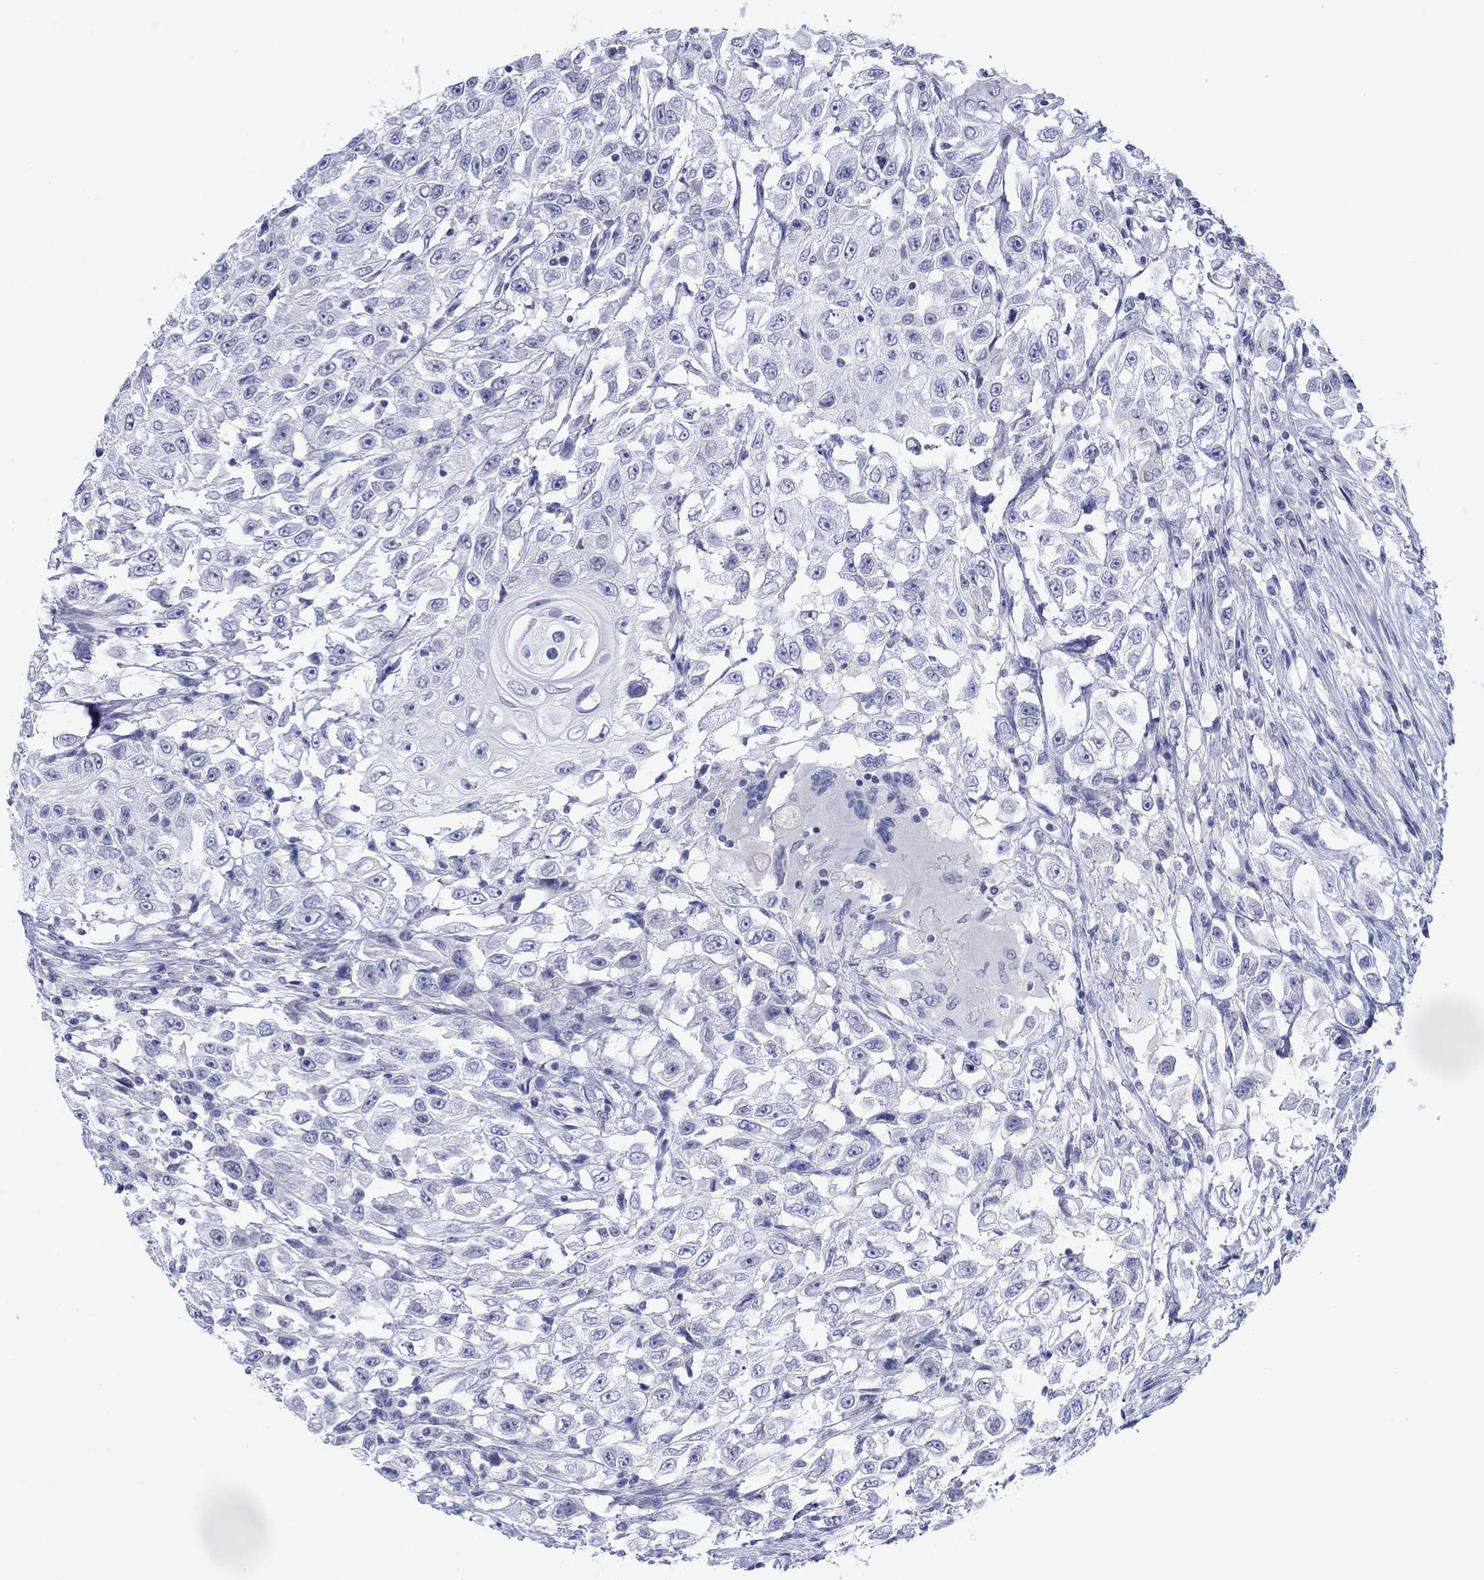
{"staining": {"intensity": "negative", "quantity": "none", "location": "none"}, "tissue": "urothelial cancer", "cell_type": "Tumor cells", "image_type": "cancer", "snomed": [{"axis": "morphology", "description": "Urothelial carcinoma, High grade"}, {"axis": "topography", "description": "Urinary bladder"}], "caption": "This is an IHC photomicrograph of human urothelial cancer. There is no positivity in tumor cells.", "gene": "PDYN", "patient": {"sex": "female", "age": 56}}